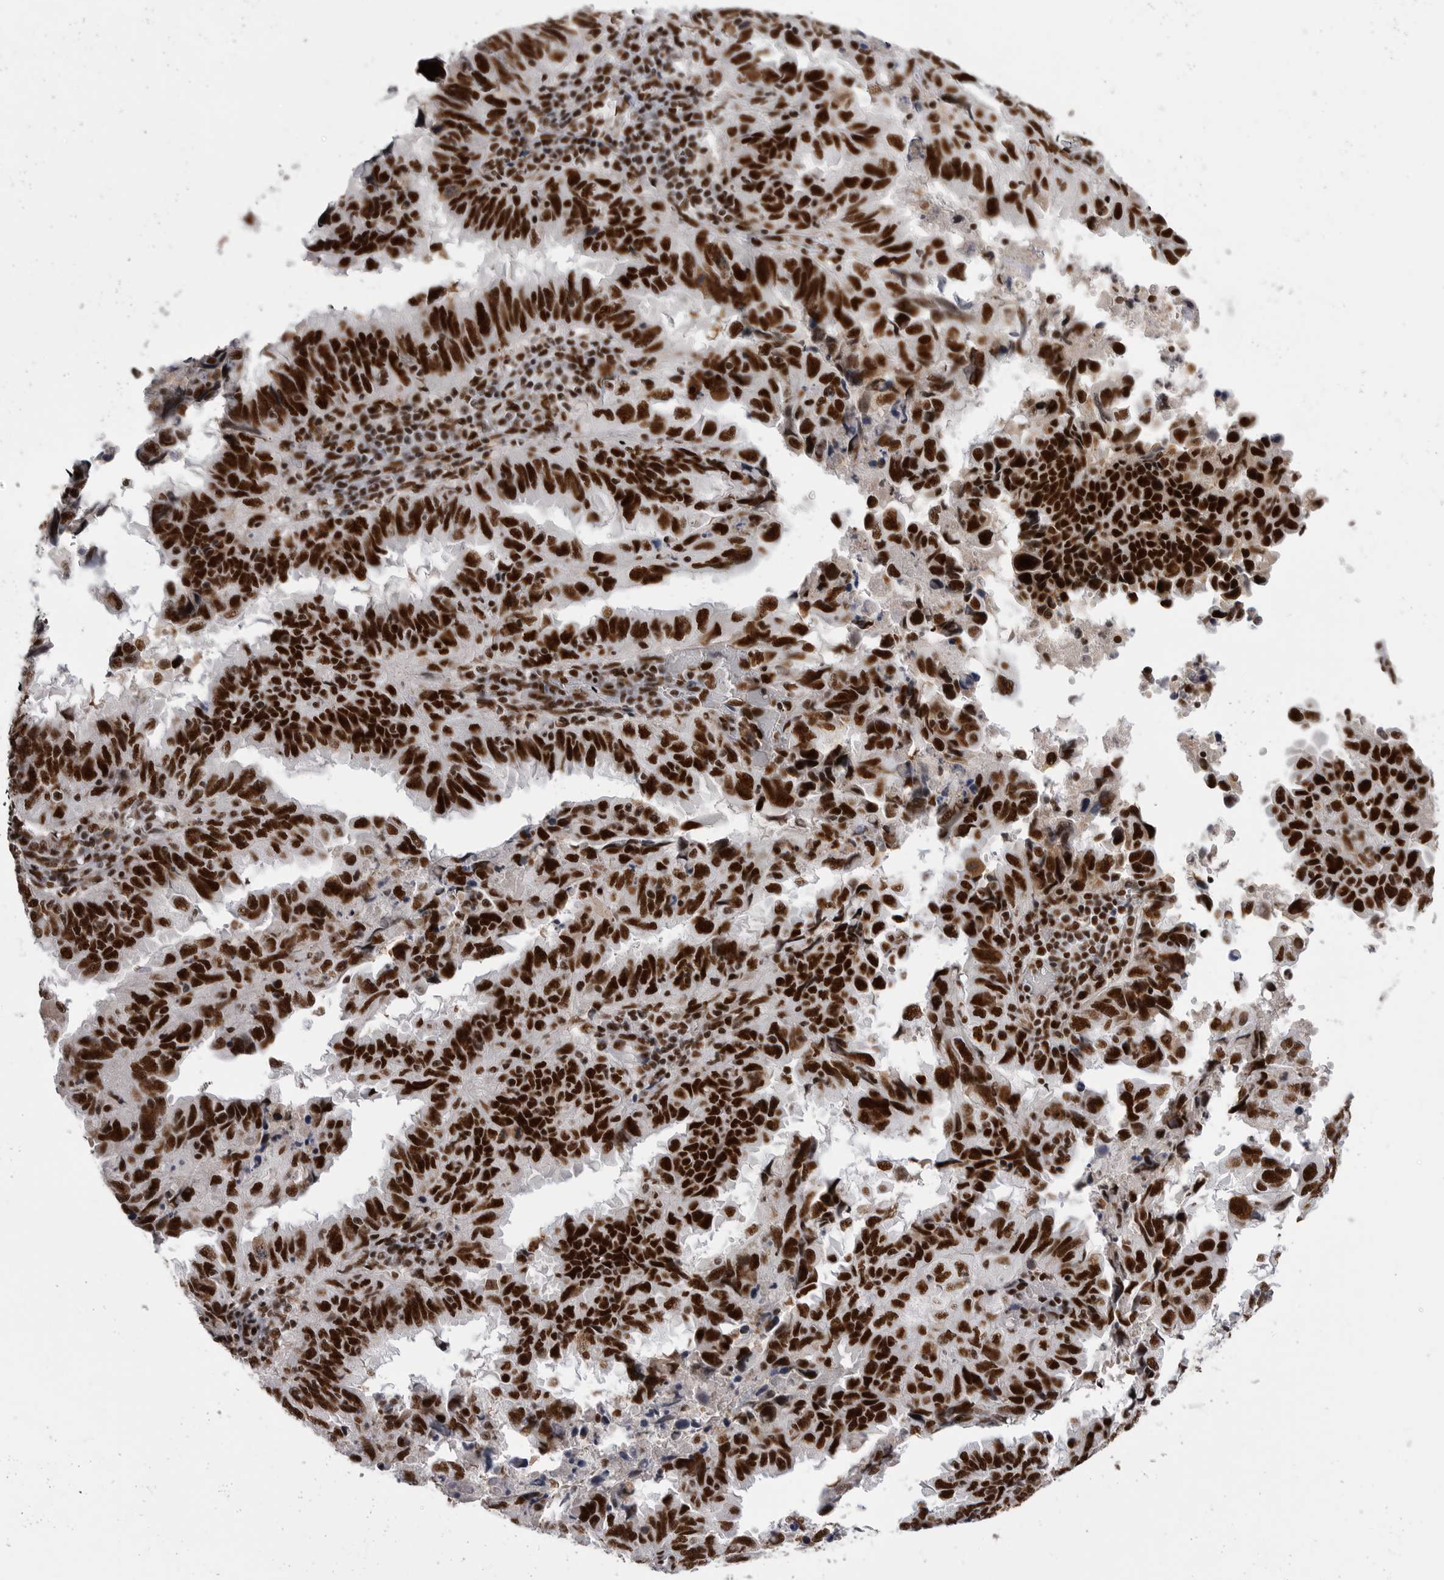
{"staining": {"intensity": "strong", "quantity": ">75%", "location": "nuclear"}, "tissue": "endometrial cancer", "cell_type": "Tumor cells", "image_type": "cancer", "snomed": [{"axis": "morphology", "description": "Adenocarcinoma, NOS"}, {"axis": "topography", "description": "Uterus"}], "caption": "Approximately >75% of tumor cells in human endometrial cancer (adenocarcinoma) exhibit strong nuclear protein expression as visualized by brown immunohistochemical staining.", "gene": "PPP1R8", "patient": {"sex": "female", "age": 77}}